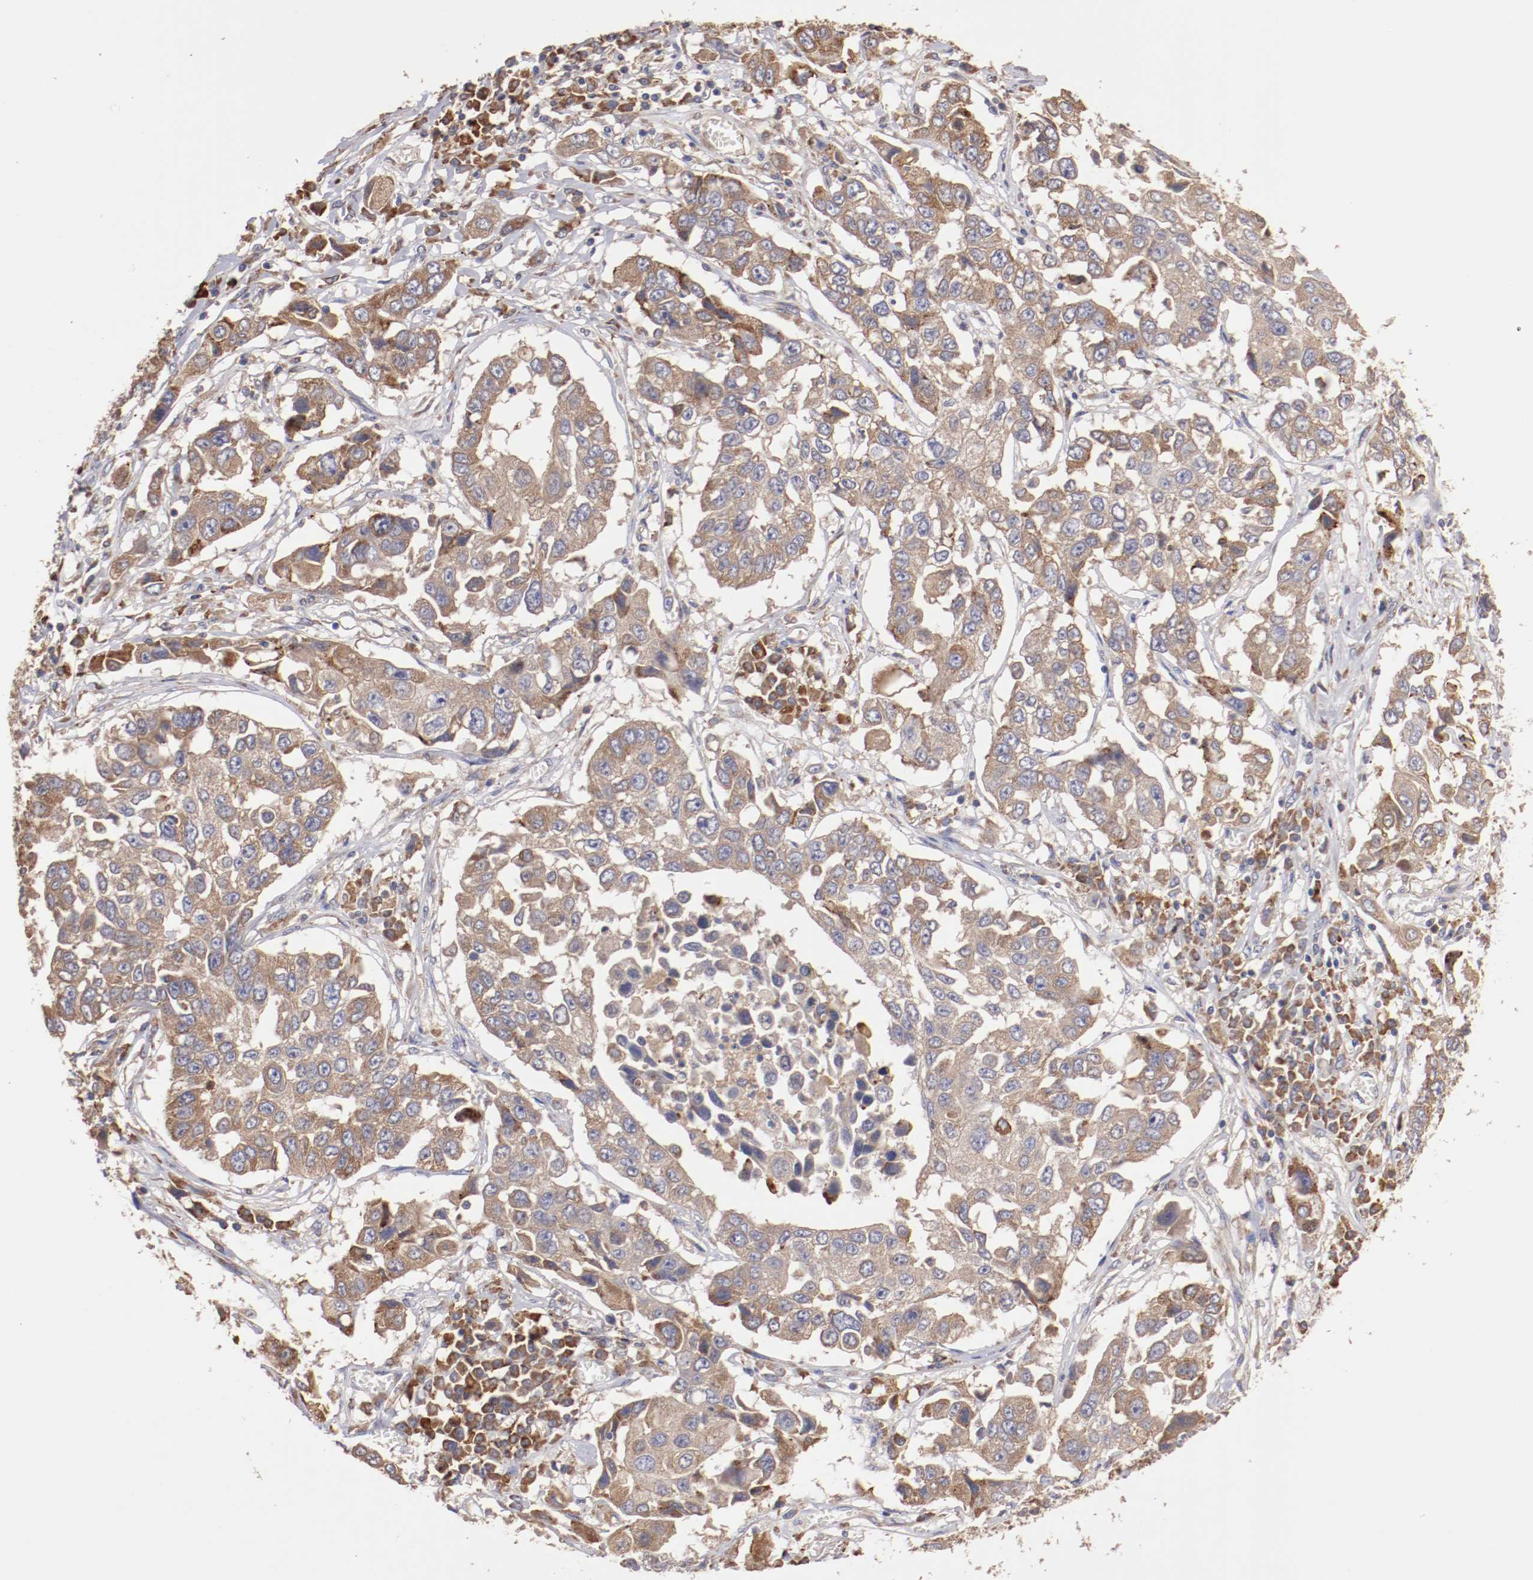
{"staining": {"intensity": "weak", "quantity": ">75%", "location": "cytoplasmic/membranous"}, "tissue": "lung cancer", "cell_type": "Tumor cells", "image_type": "cancer", "snomed": [{"axis": "morphology", "description": "Squamous cell carcinoma, NOS"}, {"axis": "topography", "description": "Lung"}], "caption": "Tumor cells demonstrate weak cytoplasmic/membranous staining in approximately >75% of cells in lung squamous cell carcinoma.", "gene": "NFKBIE", "patient": {"sex": "male", "age": 71}}